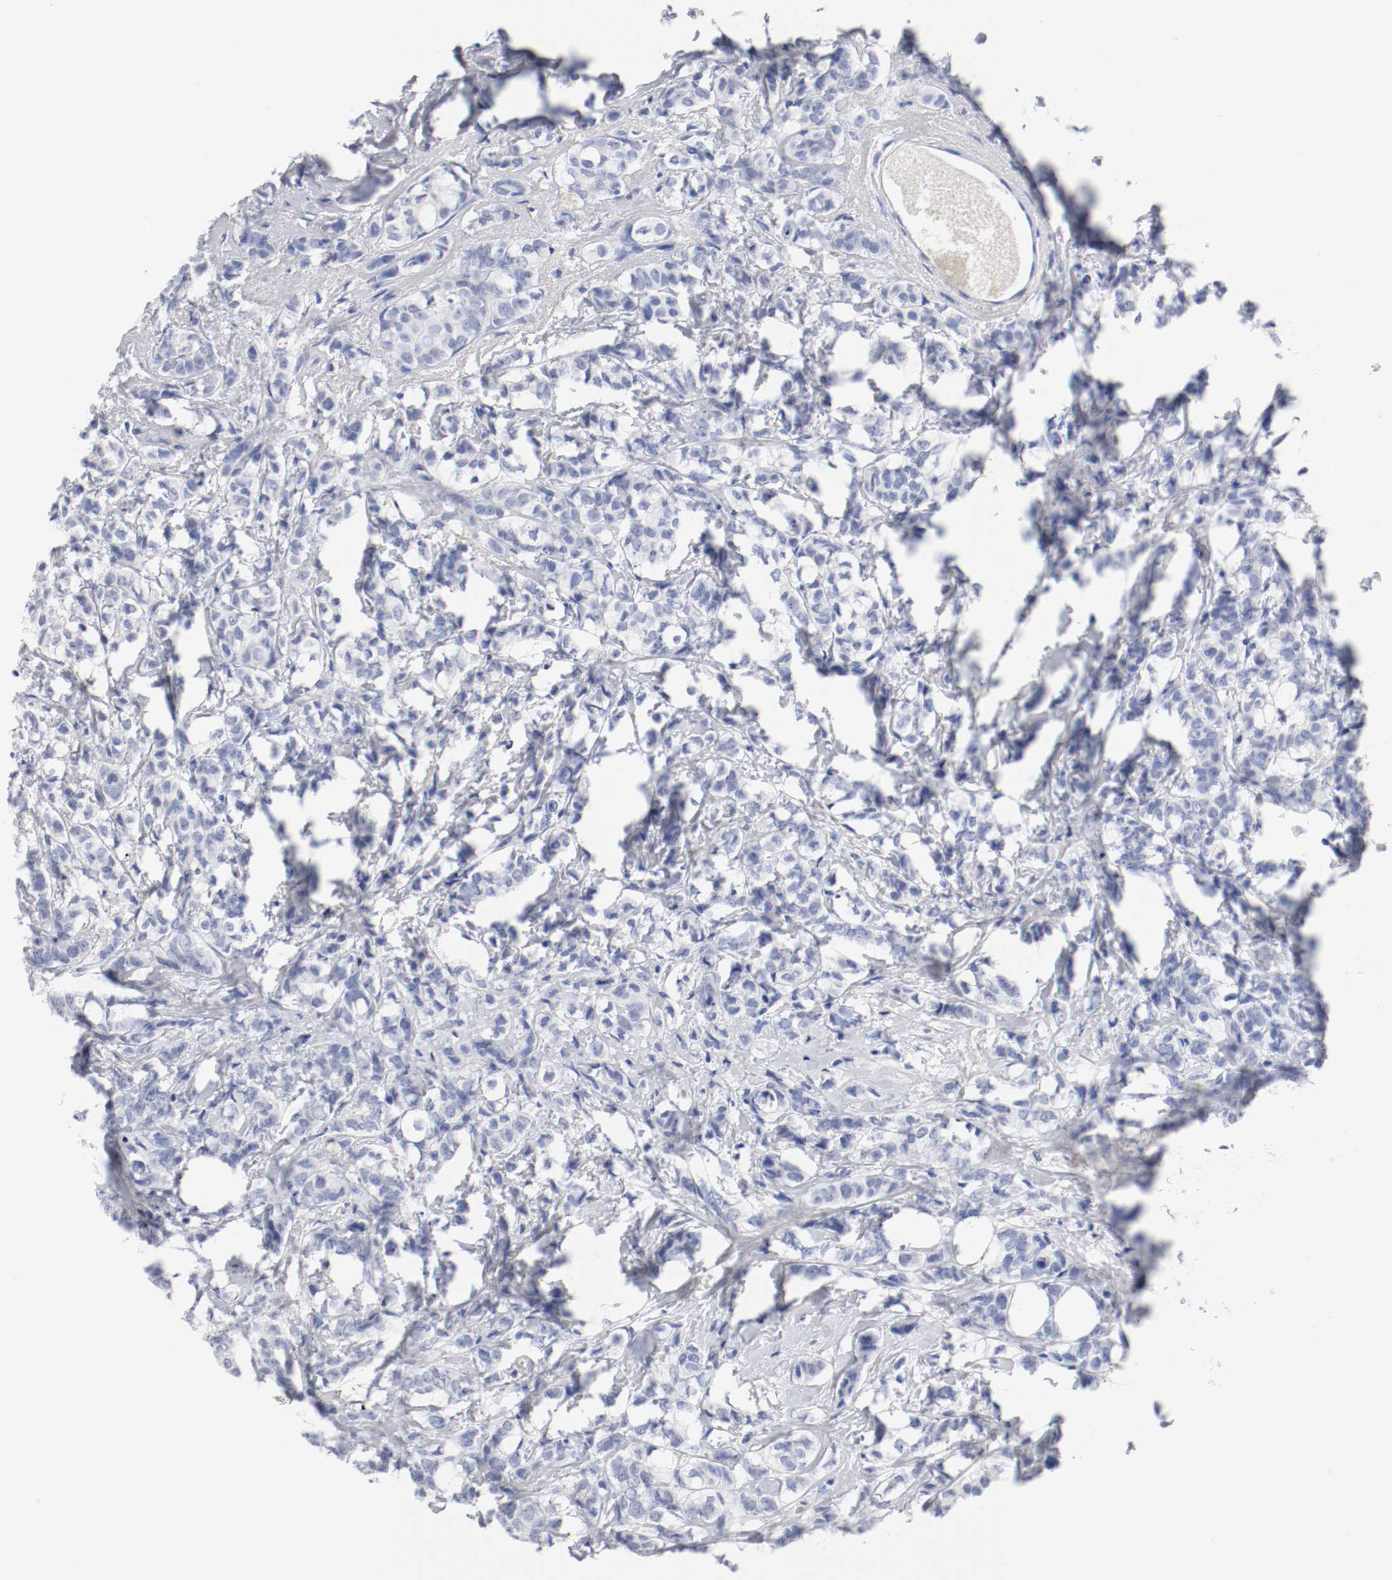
{"staining": {"intensity": "negative", "quantity": "none", "location": "none"}, "tissue": "breast cancer", "cell_type": "Tumor cells", "image_type": "cancer", "snomed": [{"axis": "morphology", "description": "Lobular carcinoma"}, {"axis": "topography", "description": "Breast"}], "caption": "This is an immunohistochemistry (IHC) image of lobular carcinoma (breast). There is no staining in tumor cells.", "gene": "GAD1", "patient": {"sex": "female", "age": 60}}